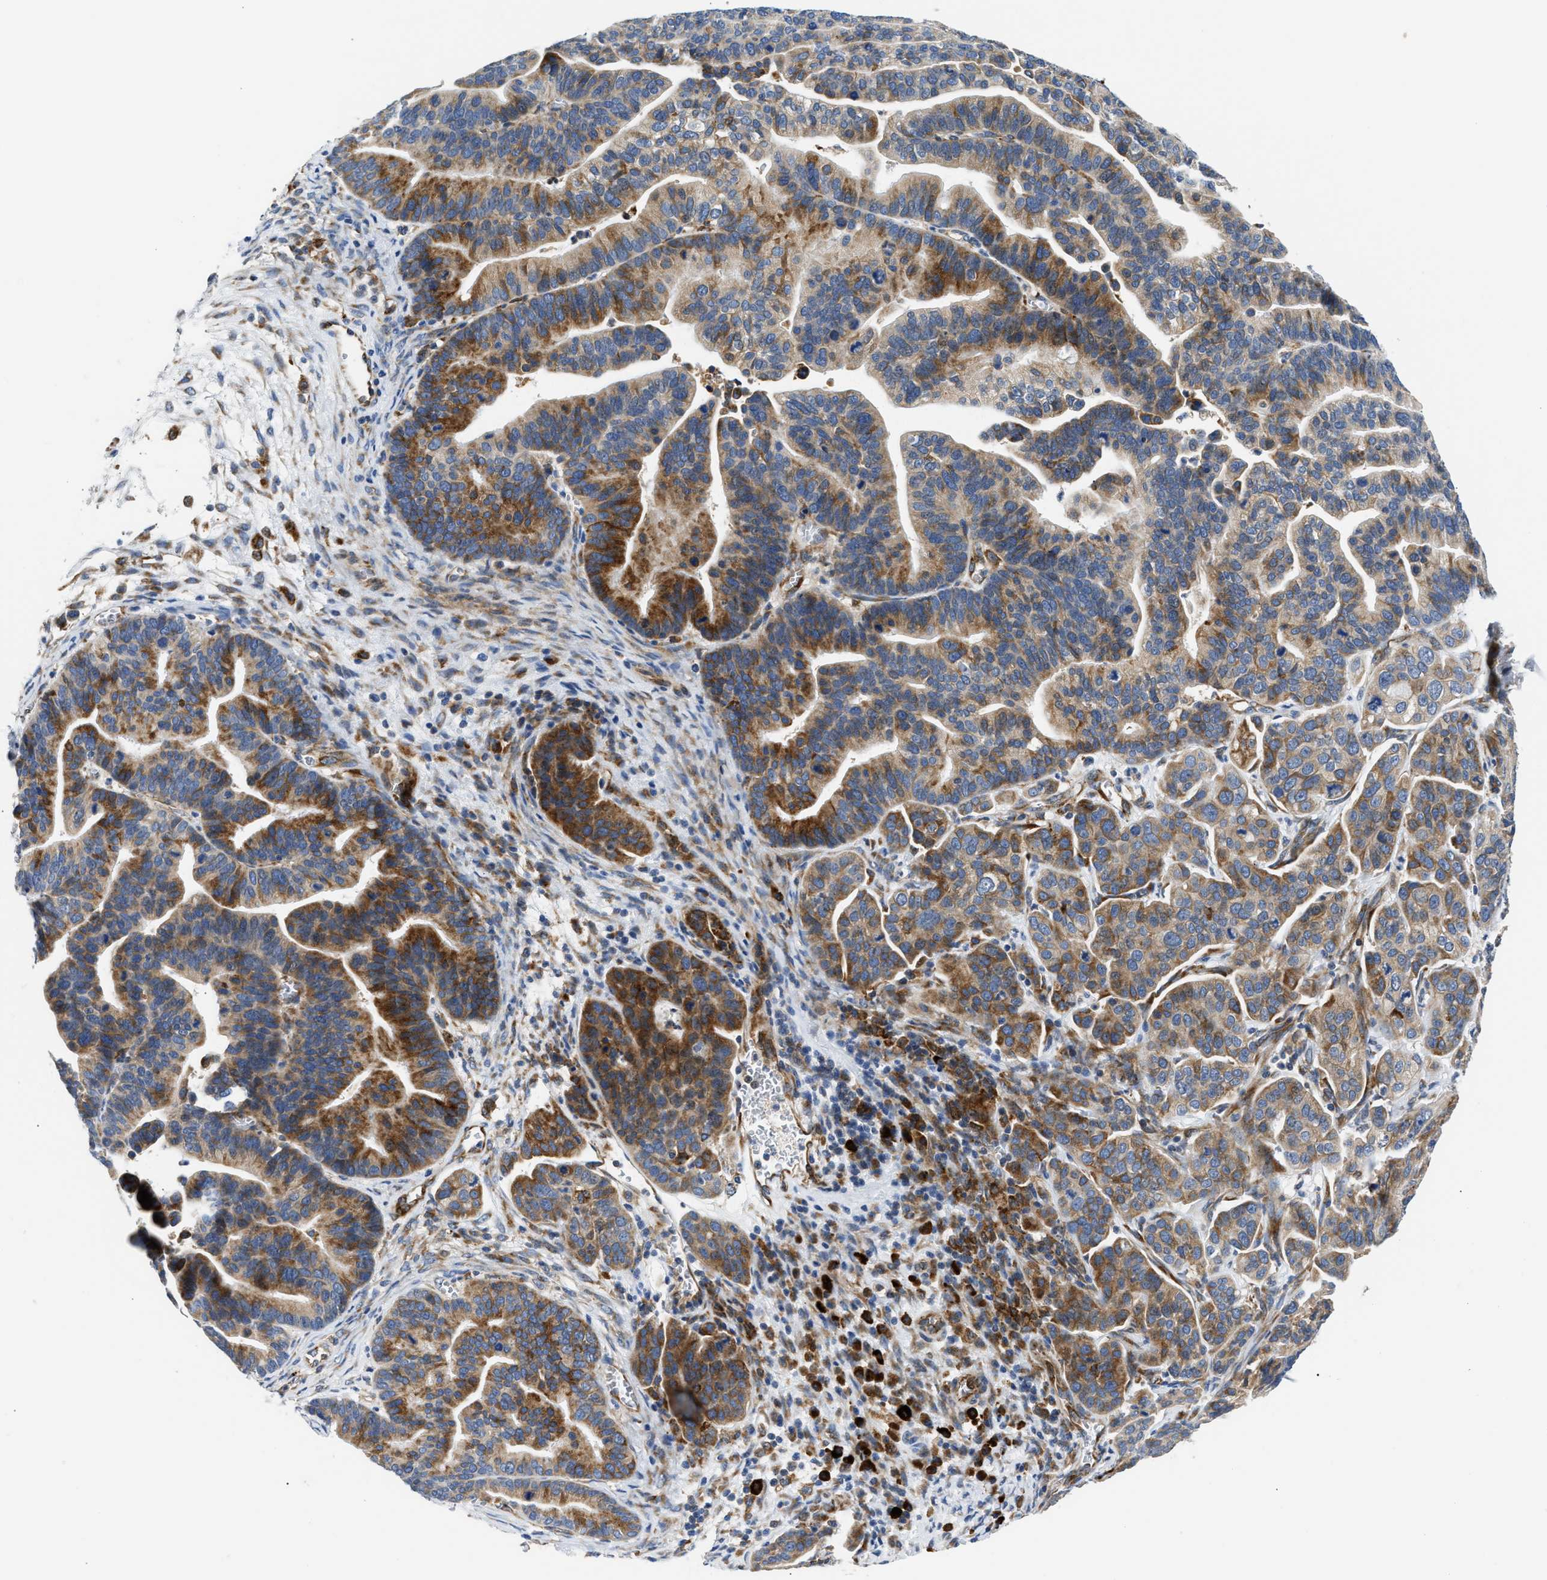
{"staining": {"intensity": "moderate", "quantity": ">75%", "location": "cytoplasmic/membranous"}, "tissue": "ovarian cancer", "cell_type": "Tumor cells", "image_type": "cancer", "snomed": [{"axis": "morphology", "description": "Cystadenocarcinoma, serous, NOS"}, {"axis": "topography", "description": "Ovary"}], "caption": "Protein staining of ovarian serous cystadenocarcinoma tissue shows moderate cytoplasmic/membranous expression in about >75% of tumor cells. The staining was performed using DAB, with brown indicating positive protein expression. Nuclei are stained blue with hematoxylin.", "gene": "AMZ1", "patient": {"sex": "female", "age": 56}}